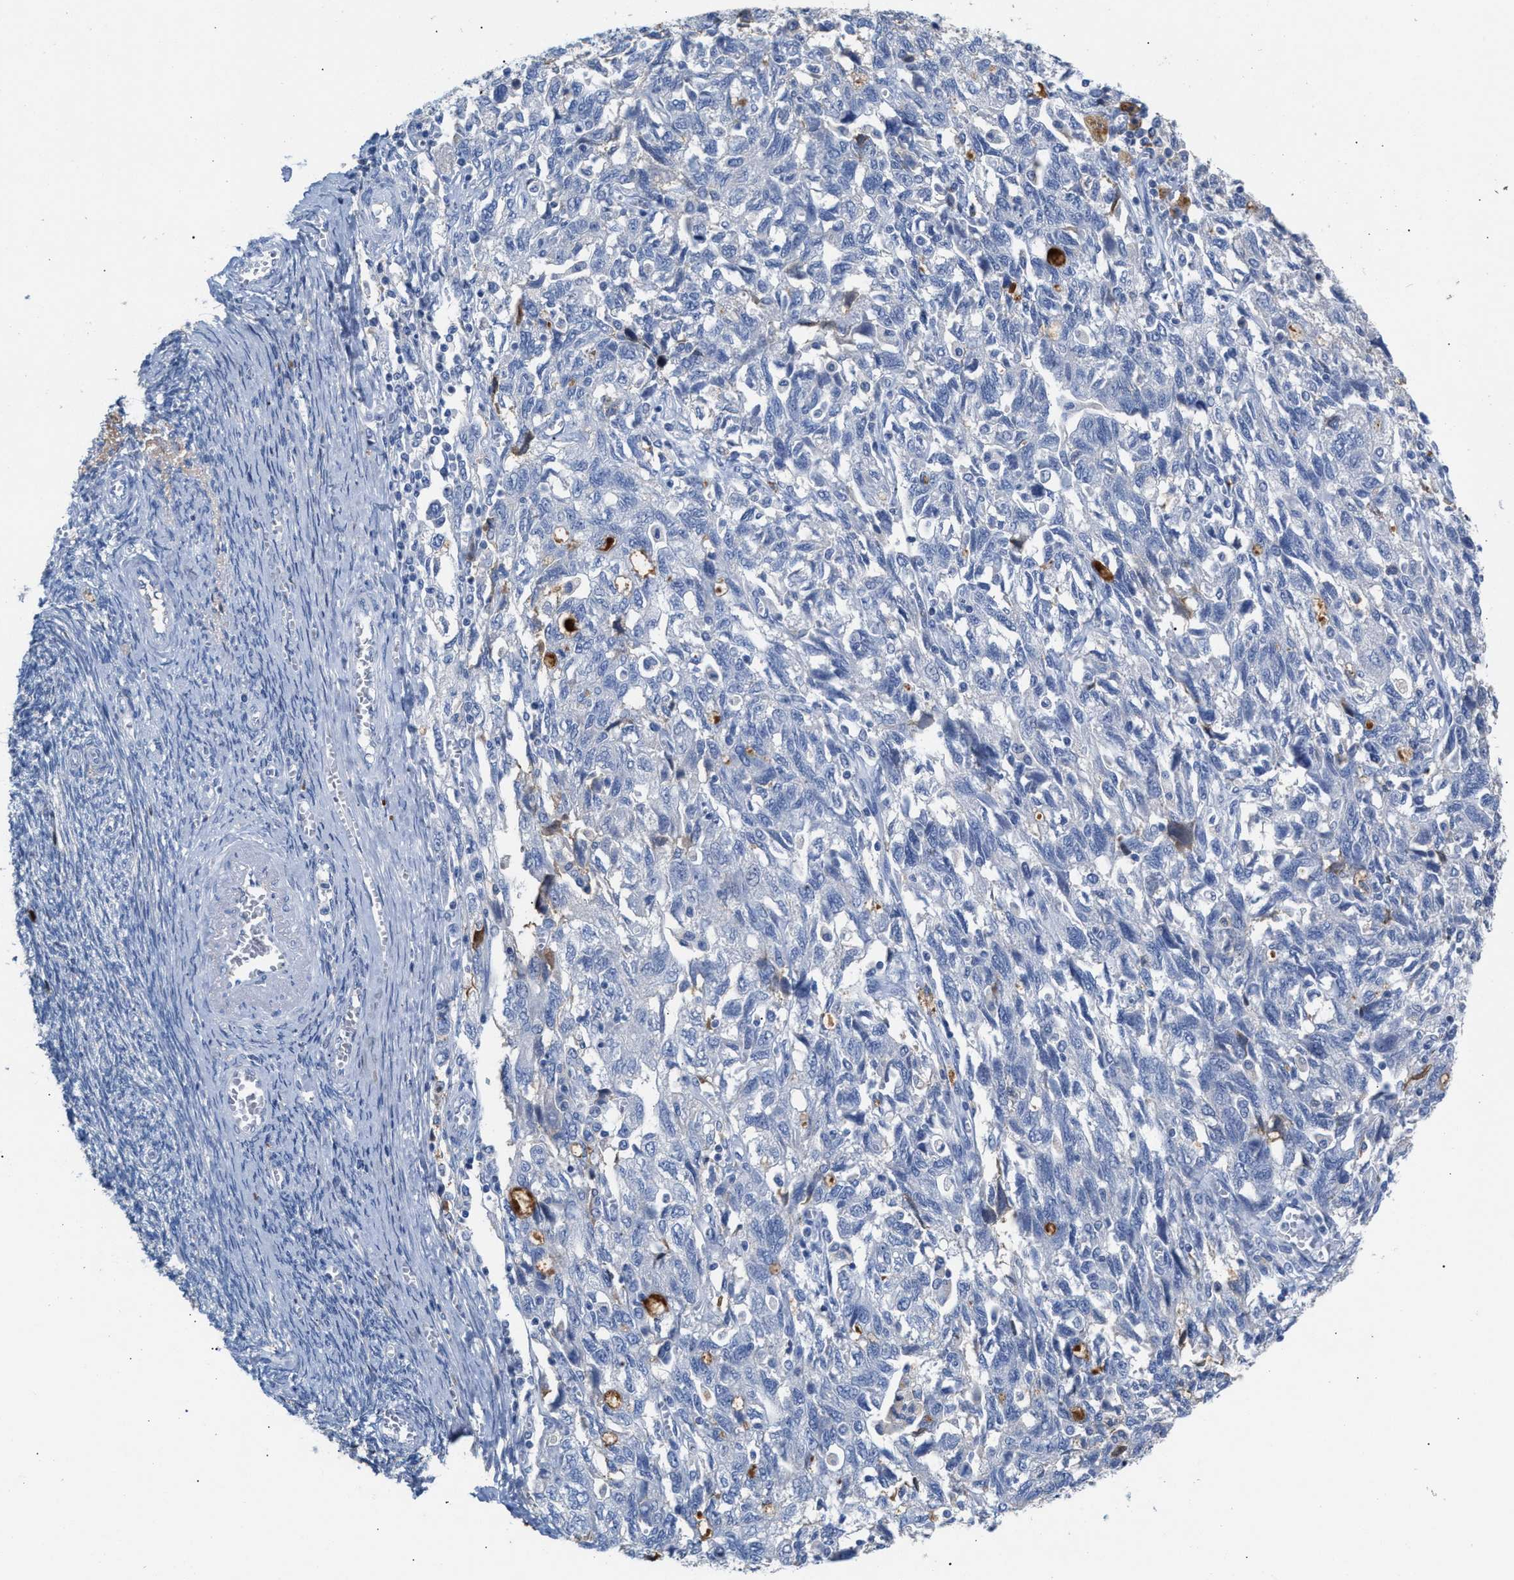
{"staining": {"intensity": "negative", "quantity": "none", "location": "none"}, "tissue": "ovarian cancer", "cell_type": "Tumor cells", "image_type": "cancer", "snomed": [{"axis": "morphology", "description": "Carcinoma, NOS"}, {"axis": "morphology", "description": "Cystadenocarcinoma, serous, NOS"}, {"axis": "topography", "description": "Ovary"}], "caption": "Tumor cells are negative for protein expression in human ovarian serous cystadenocarcinoma.", "gene": "APOH", "patient": {"sex": "female", "age": 69}}